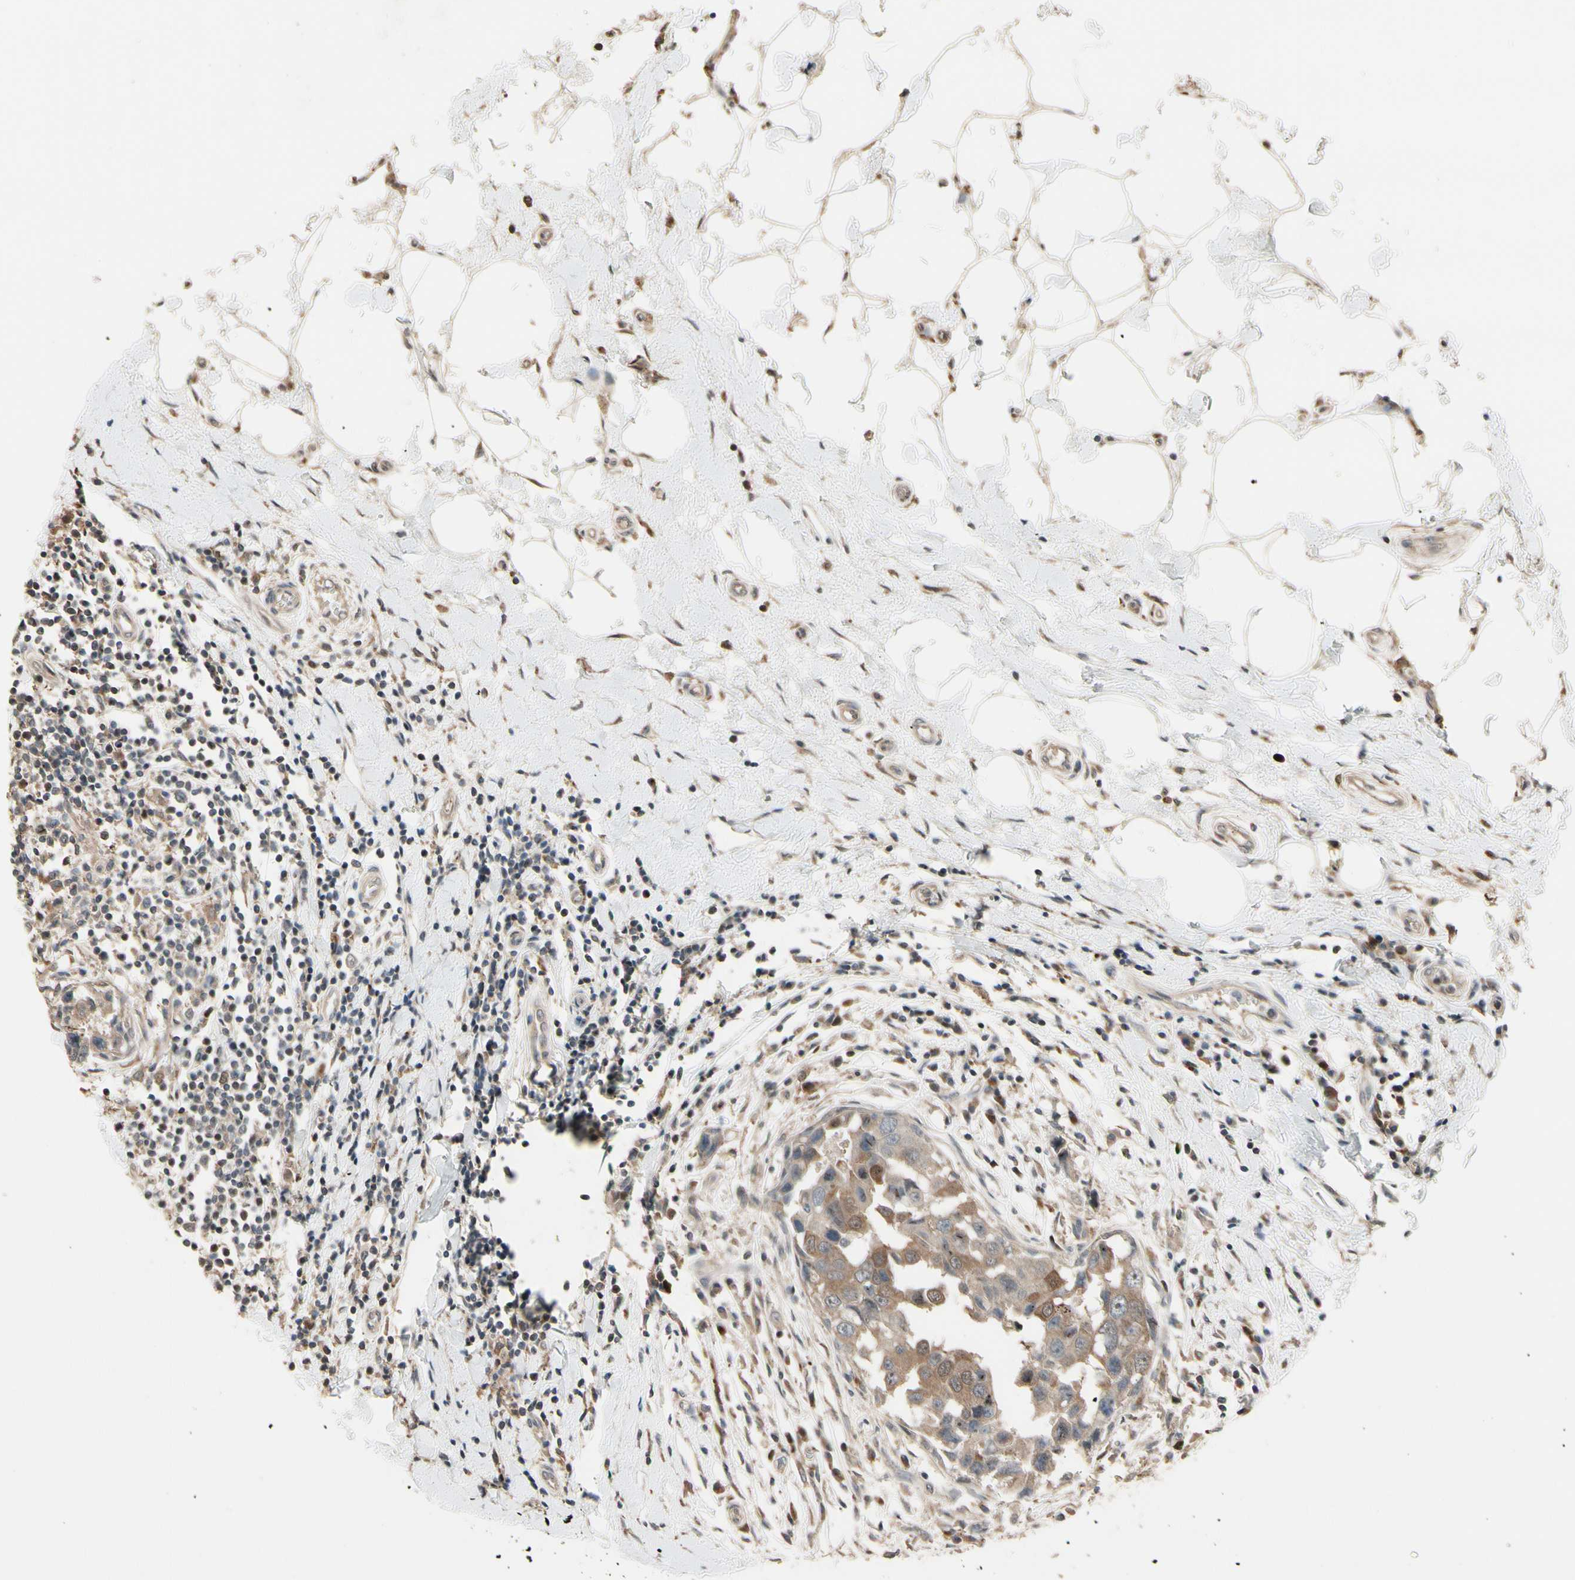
{"staining": {"intensity": "weak", "quantity": "25%-75%", "location": "cytoplasmic/membranous"}, "tissue": "breast cancer", "cell_type": "Tumor cells", "image_type": "cancer", "snomed": [{"axis": "morphology", "description": "Duct carcinoma"}, {"axis": "topography", "description": "Breast"}], "caption": "This photomicrograph exhibits IHC staining of breast cancer, with low weak cytoplasmic/membranous positivity in about 25%-75% of tumor cells.", "gene": "CSF1R", "patient": {"sex": "female", "age": 27}}